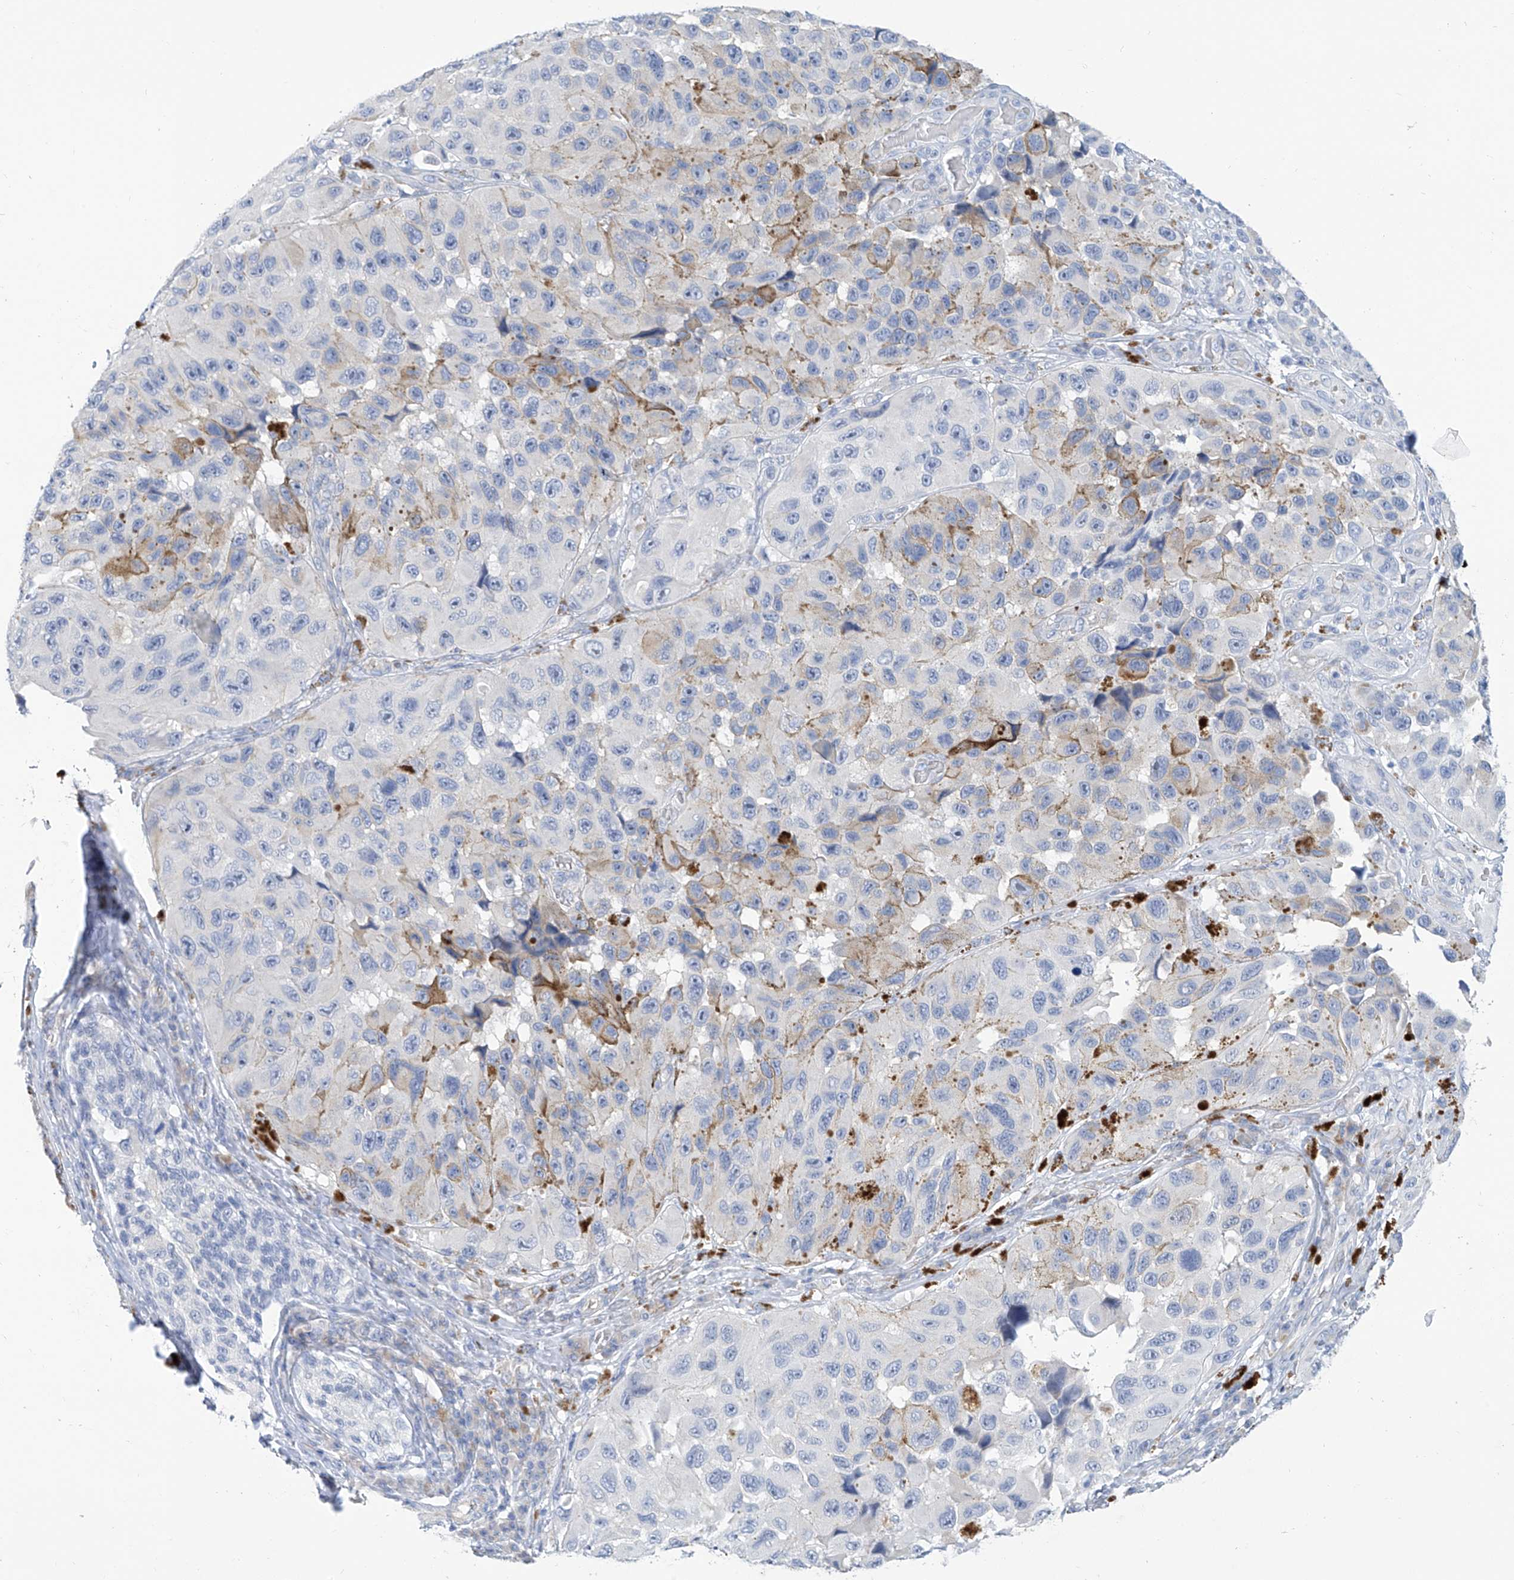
{"staining": {"intensity": "negative", "quantity": "none", "location": "none"}, "tissue": "melanoma", "cell_type": "Tumor cells", "image_type": "cancer", "snomed": [{"axis": "morphology", "description": "Malignant melanoma, NOS"}, {"axis": "topography", "description": "Skin"}], "caption": "This histopathology image is of melanoma stained with immunohistochemistry to label a protein in brown with the nuclei are counter-stained blue. There is no expression in tumor cells.", "gene": "PIK3C2B", "patient": {"sex": "female", "age": 73}}